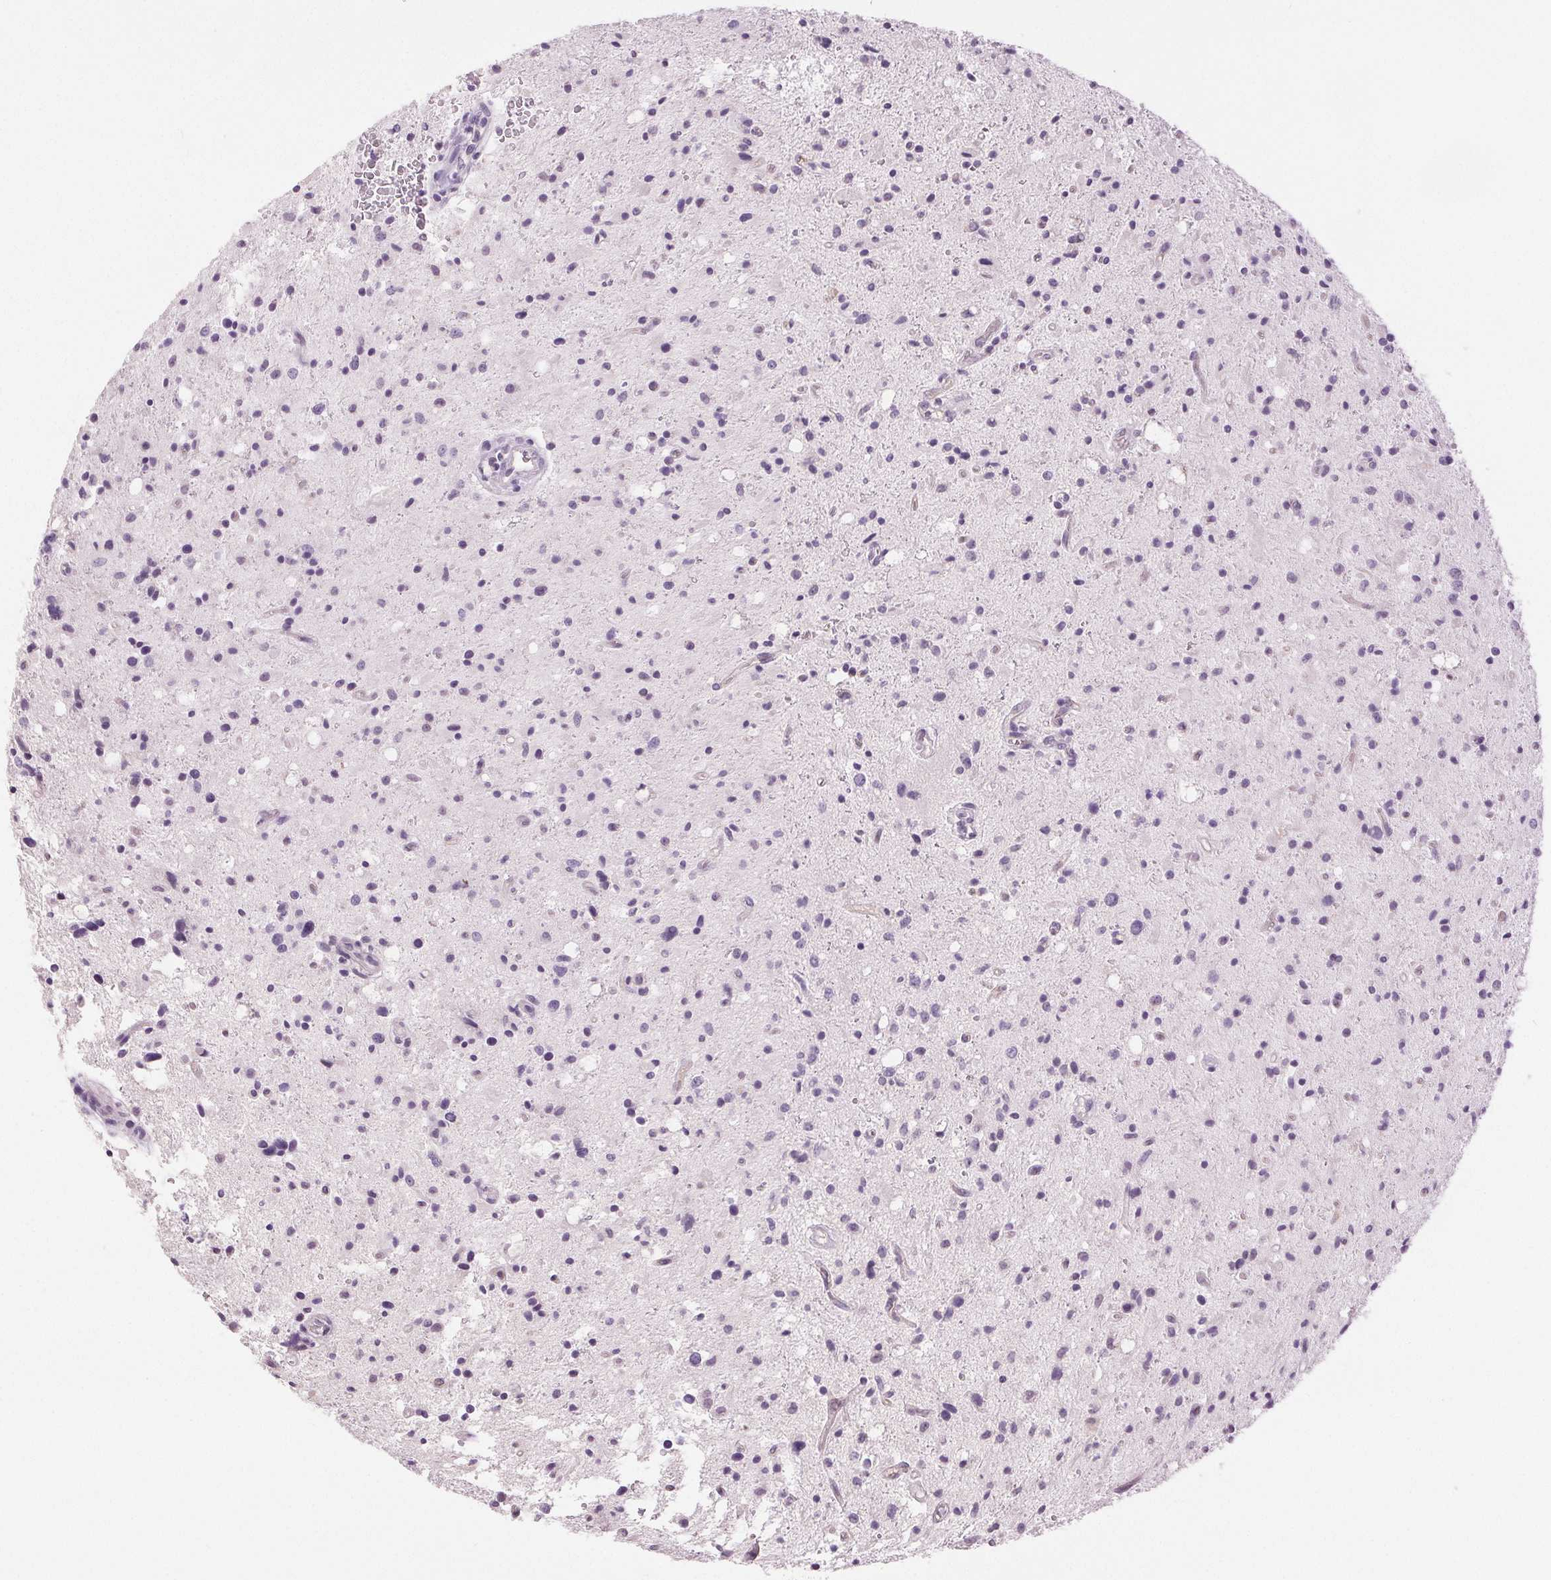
{"staining": {"intensity": "negative", "quantity": "none", "location": "none"}, "tissue": "glioma", "cell_type": "Tumor cells", "image_type": "cancer", "snomed": [{"axis": "morphology", "description": "Glioma, malignant, Low grade"}, {"axis": "topography", "description": "Brain"}], "caption": "Human glioma stained for a protein using IHC shows no positivity in tumor cells.", "gene": "DSG3", "patient": {"sex": "female", "age": 58}}